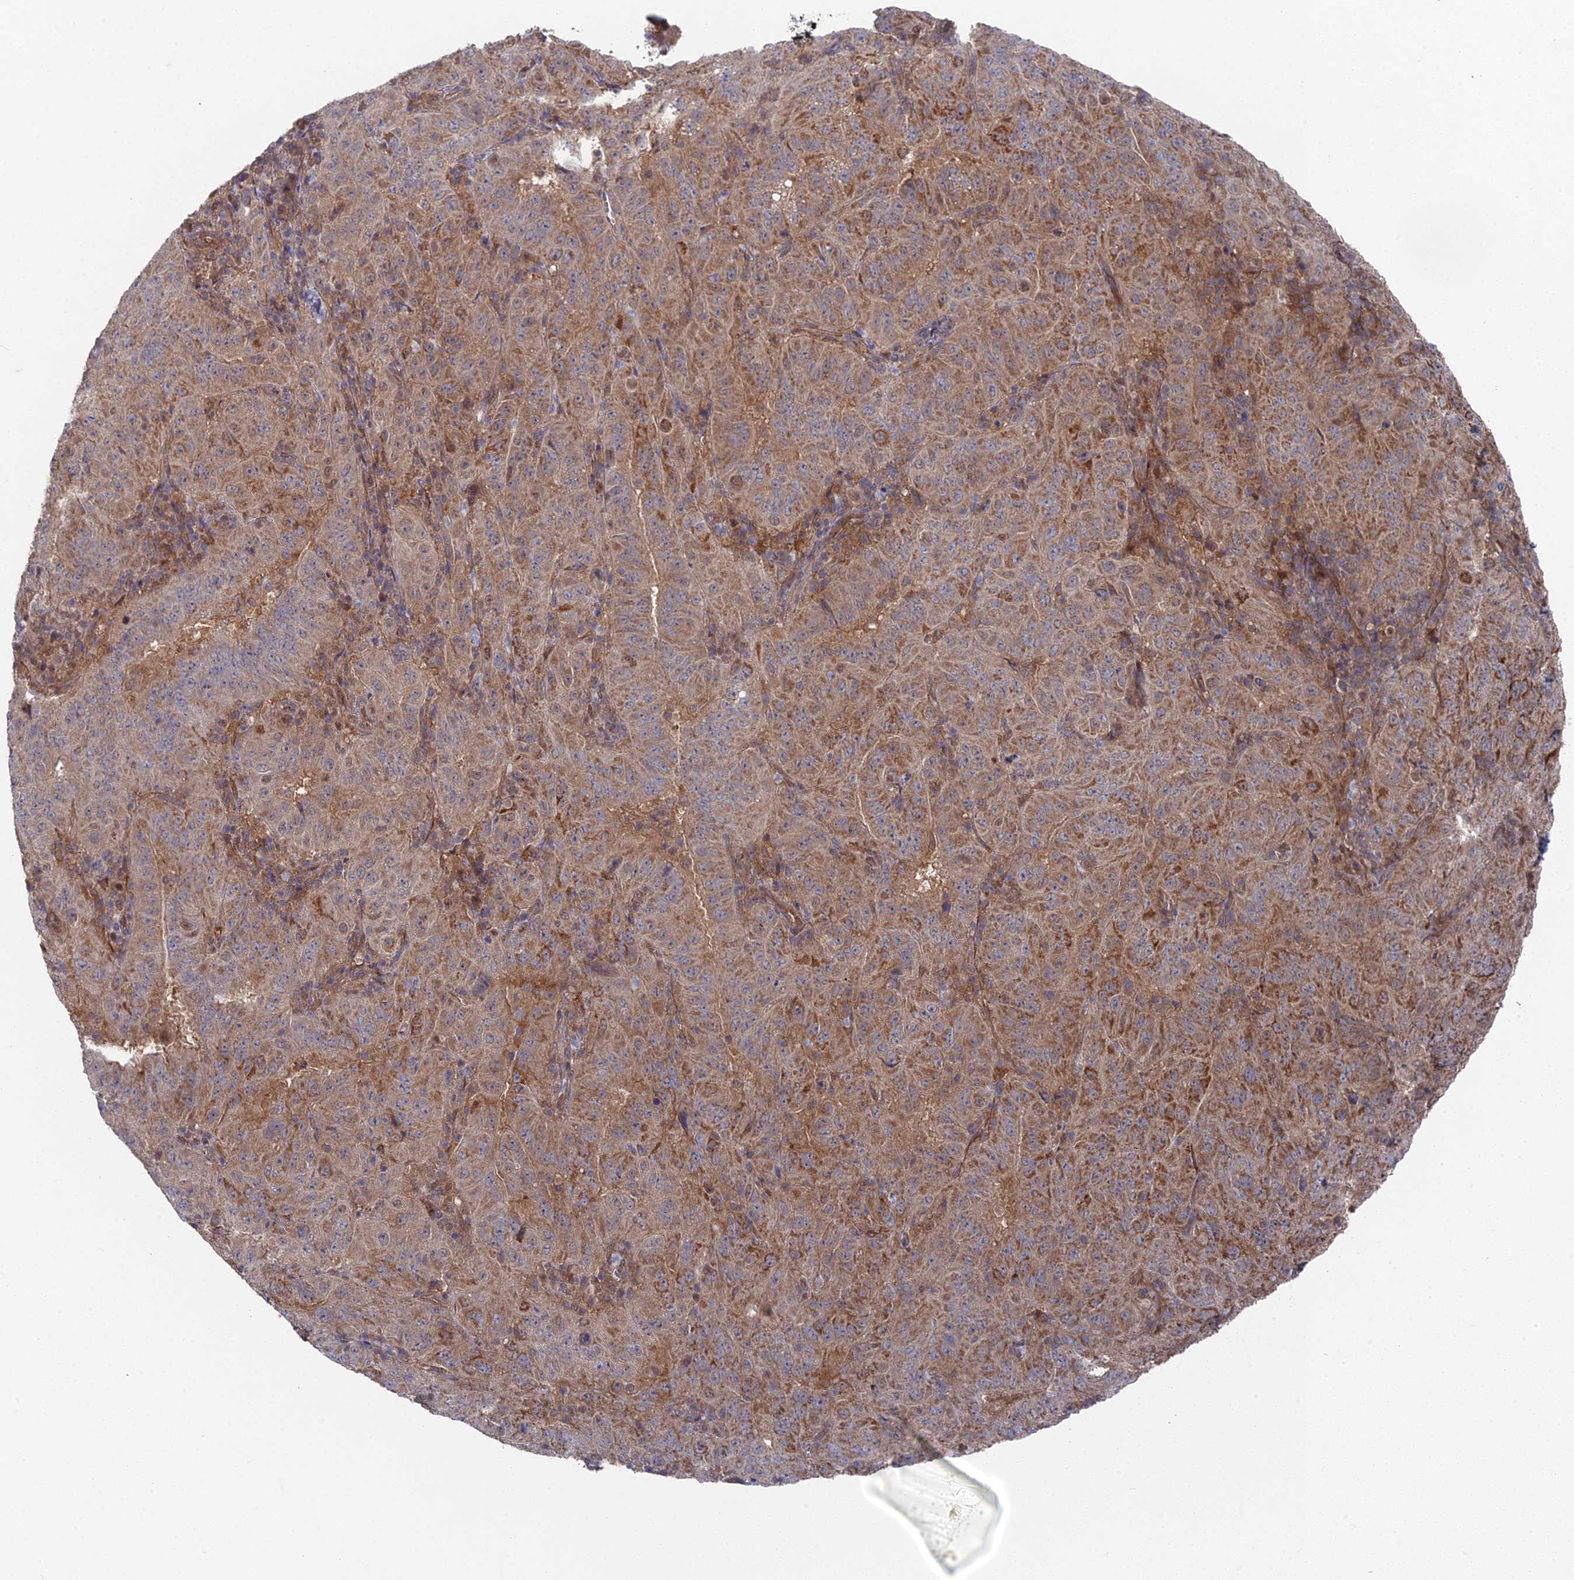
{"staining": {"intensity": "moderate", "quantity": "<25%", "location": "cytoplasmic/membranous"}, "tissue": "pancreatic cancer", "cell_type": "Tumor cells", "image_type": "cancer", "snomed": [{"axis": "morphology", "description": "Adenocarcinoma, NOS"}, {"axis": "topography", "description": "Pancreas"}], "caption": "Brown immunohistochemical staining in pancreatic cancer displays moderate cytoplasmic/membranous expression in about <25% of tumor cells. The staining was performed using DAB, with brown indicating positive protein expression. Nuclei are stained blue with hematoxylin.", "gene": "UNC5D", "patient": {"sex": "male", "age": 63}}